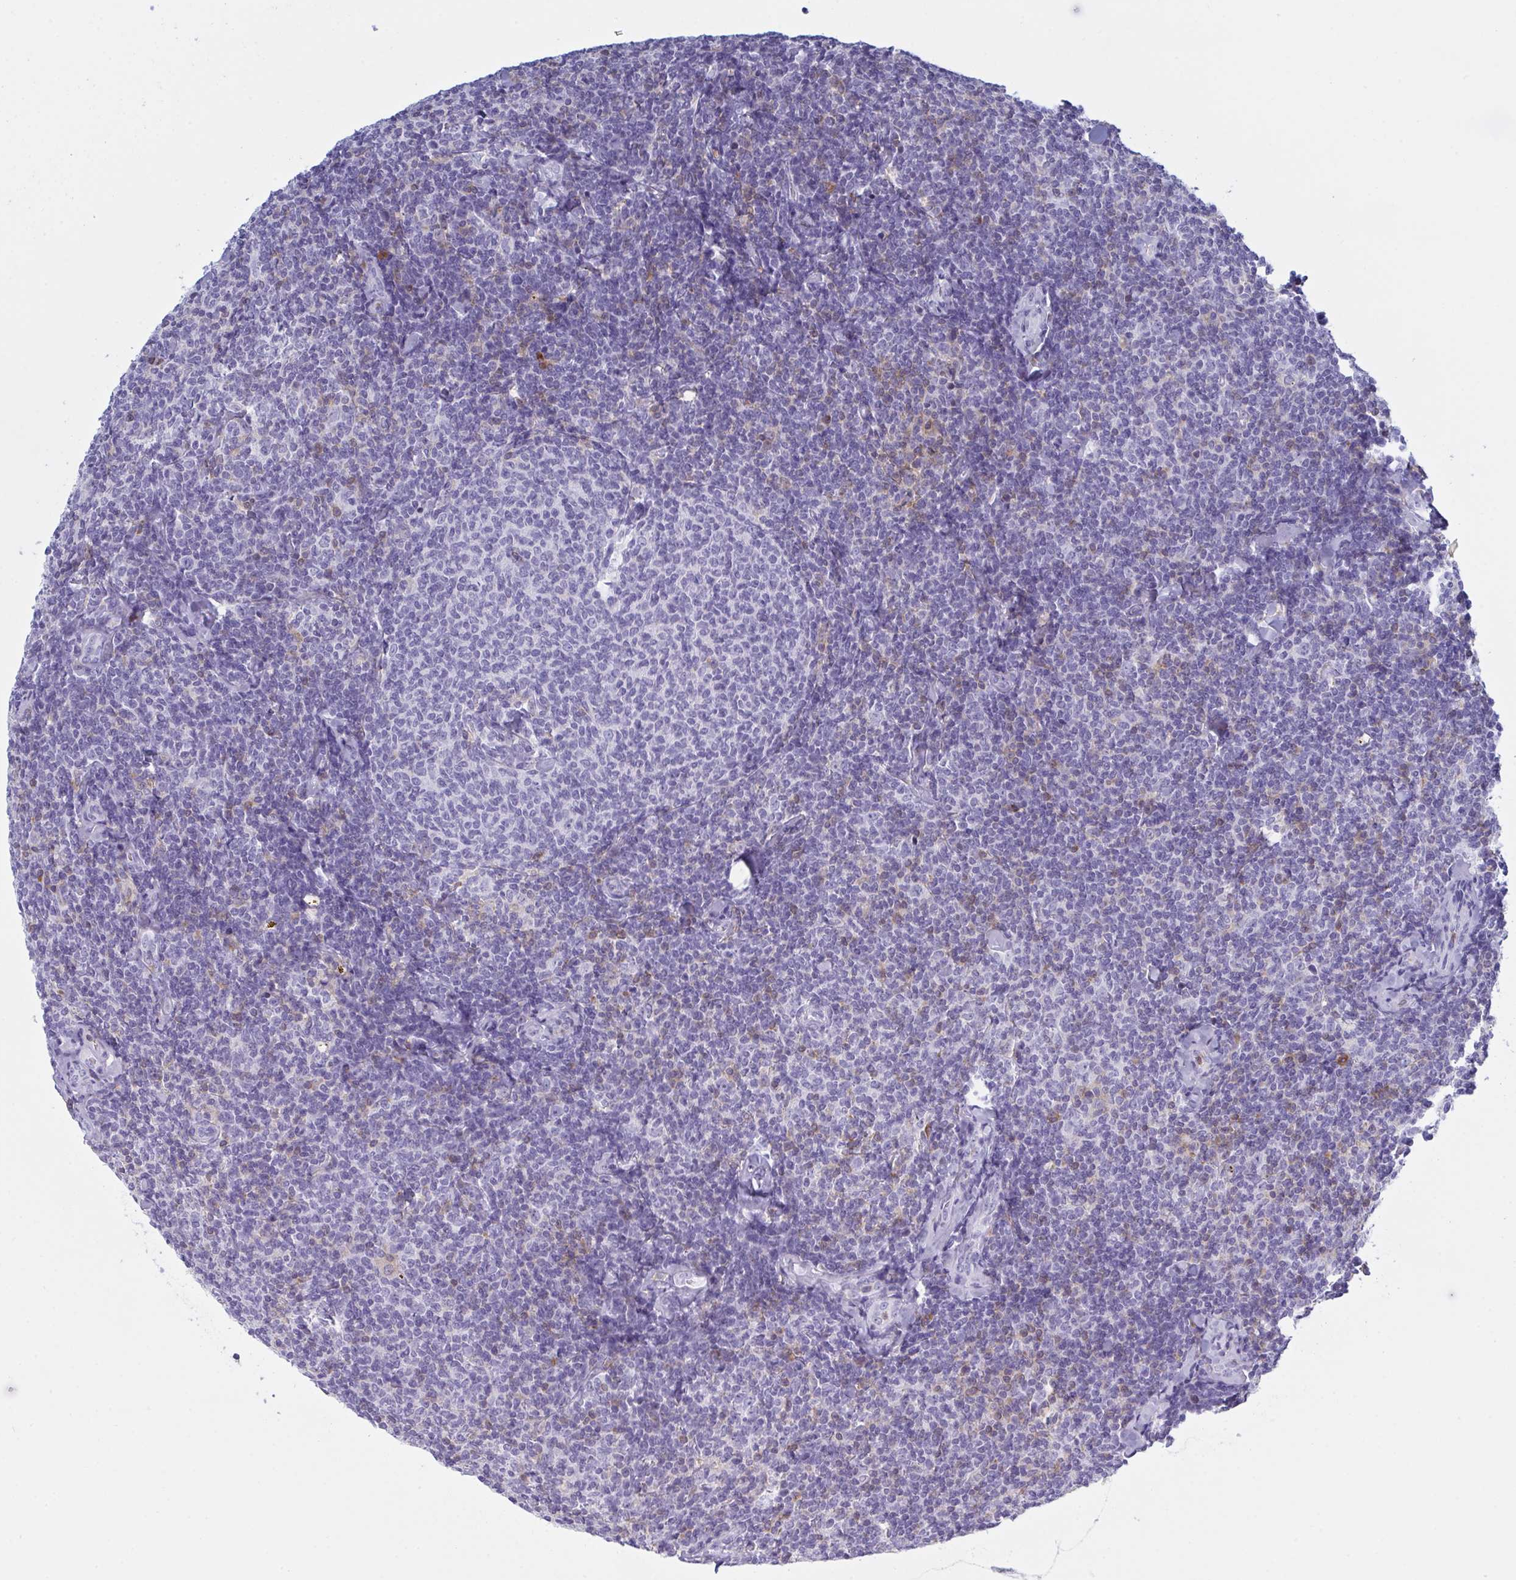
{"staining": {"intensity": "negative", "quantity": "none", "location": "none"}, "tissue": "lymphoma", "cell_type": "Tumor cells", "image_type": "cancer", "snomed": [{"axis": "morphology", "description": "Malignant lymphoma, non-Hodgkin's type, Low grade"}, {"axis": "topography", "description": "Lymph node"}], "caption": "Malignant lymphoma, non-Hodgkin's type (low-grade) stained for a protein using immunohistochemistry demonstrates no staining tumor cells.", "gene": "MYO1F", "patient": {"sex": "female", "age": 56}}